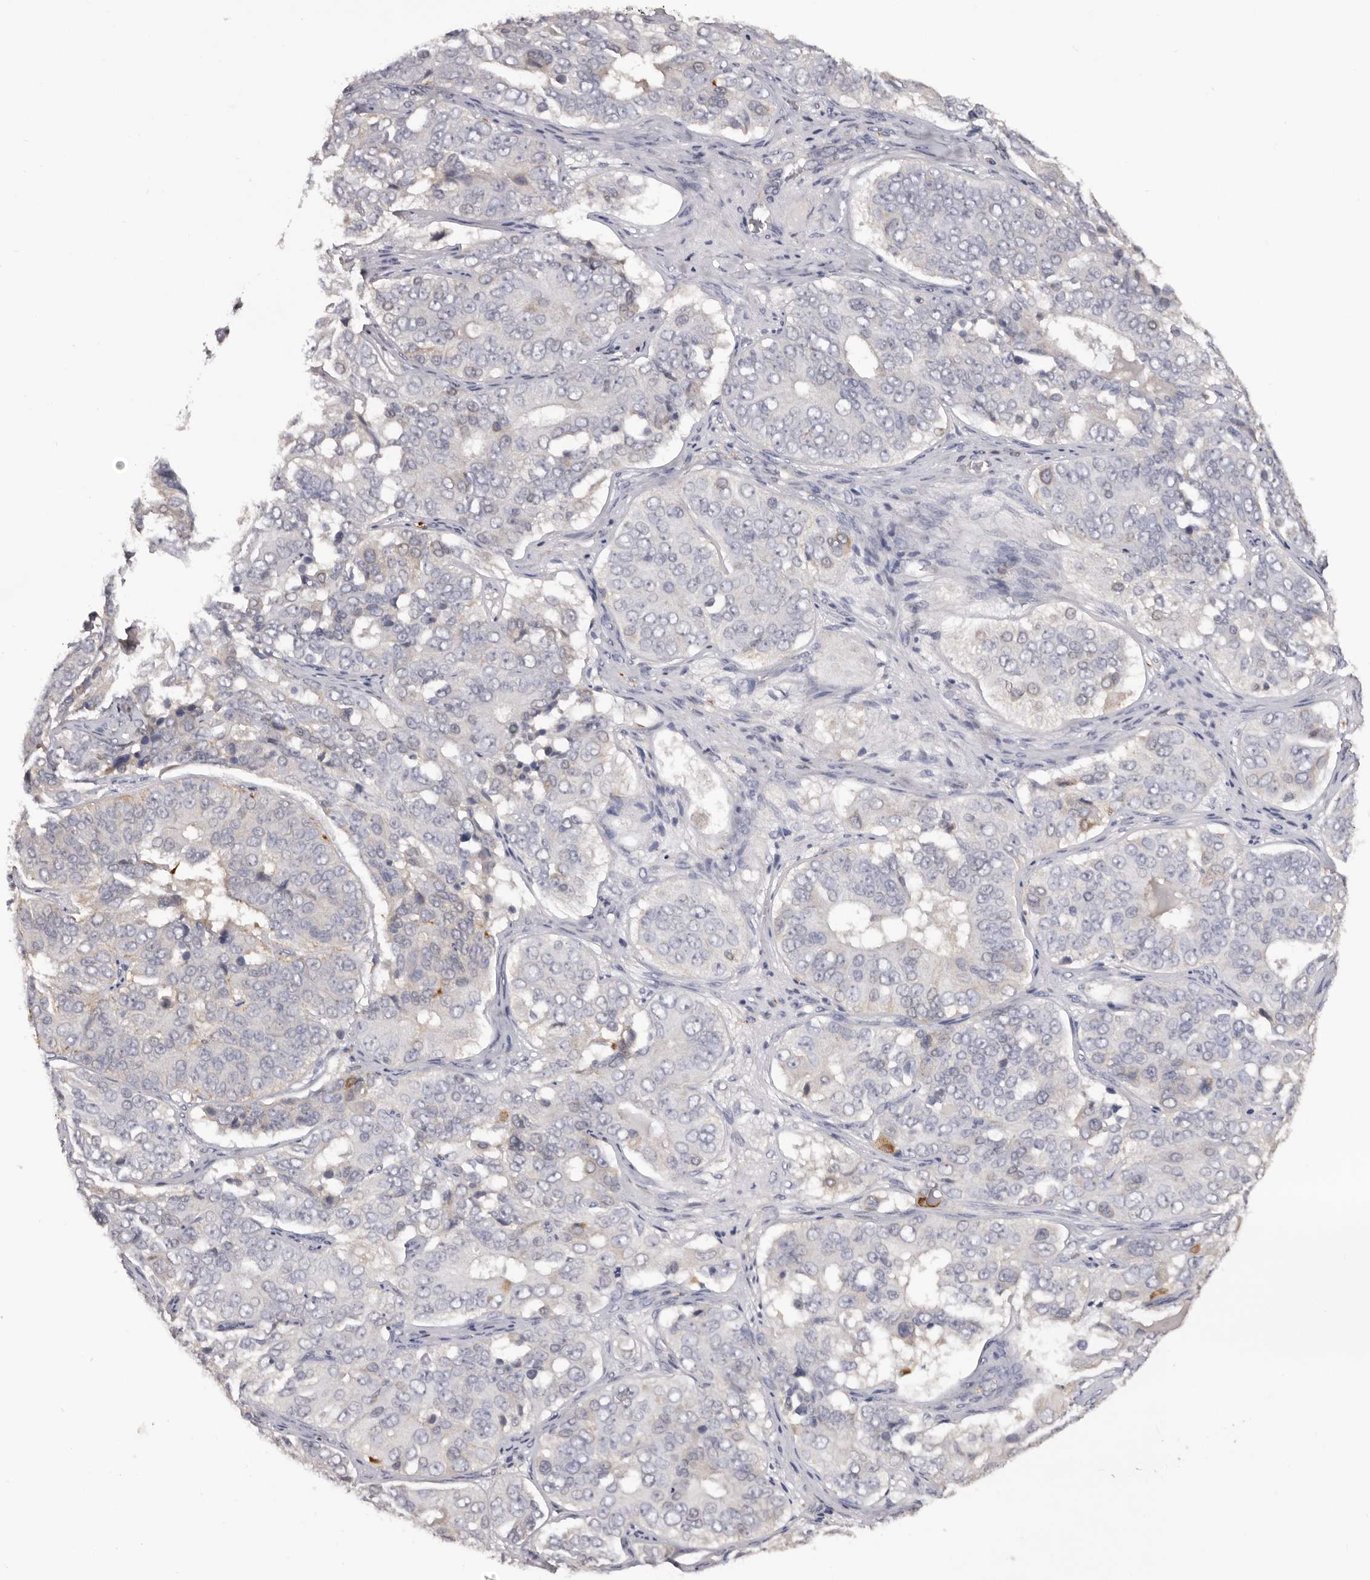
{"staining": {"intensity": "negative", "quantity": "none", "location": "none"}, "tissue": "ovarian cancer", "cell_type": "Tumor cells", "image_type": "cancer", "snomed": [{"axis": "morphology", "description": "Carcinoma, endometroid"}, {"axis": "topography", "description": "Ovary"}], "caption": "Immunohistochemical staining of human endometroid carcinoma (ovarian) displays no significant staining in tumor cells. (Brightfield microscopy of DAB (3,3'-diaminobenzidine) immunohistochemistry at high magnification).", "gene": "DAP", "patient": {"sex": "female", "age": 51}}